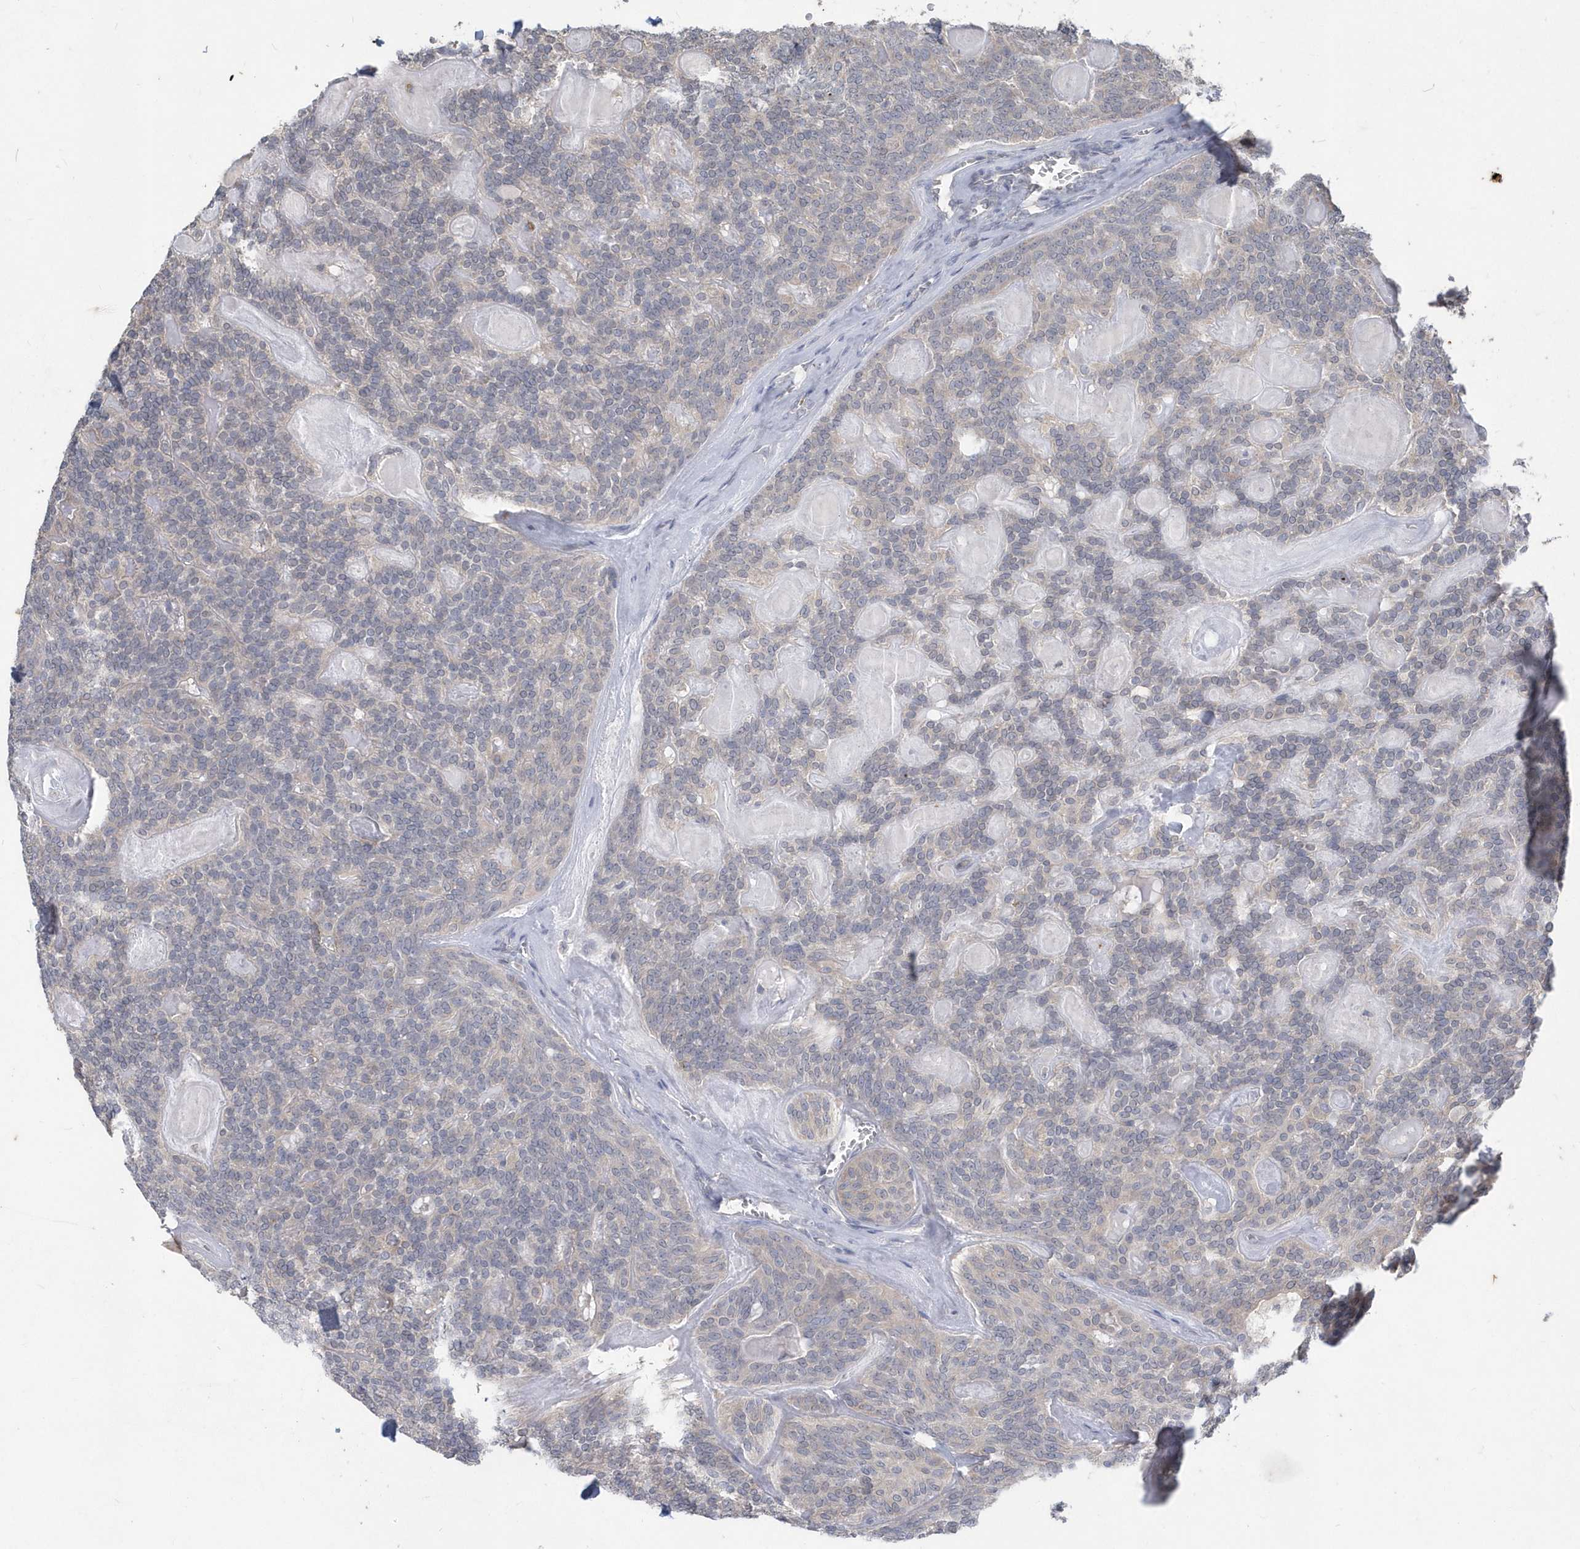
{"staining": {"intensity": "weak", "quantity": "25%-75%", "location": "cytoplasmic/membranous"}, "tissue": "head and neck cancer", "cell_type": "Tumor cells", "image_type": "cancer", "snomed": [{"axis": "morphology", "description": "Adenocarcinoma, NOS"}, {"axis": "topography", "description": "Head-Neck"}], "caption": "Protein expression by immunohistochemistry (IHC) exhibits weak cytoplasmic/membranous expression in about 25%-75% of tumor cells in head and neck cancer. The staining was performed using DAB to visualize the protein expression in brown, while the nuclei were stained in blue with hematoxylin (Magnification: 20x).", "gene": "AKR7A2", "patient": {"sex": "male", "age": 66}}